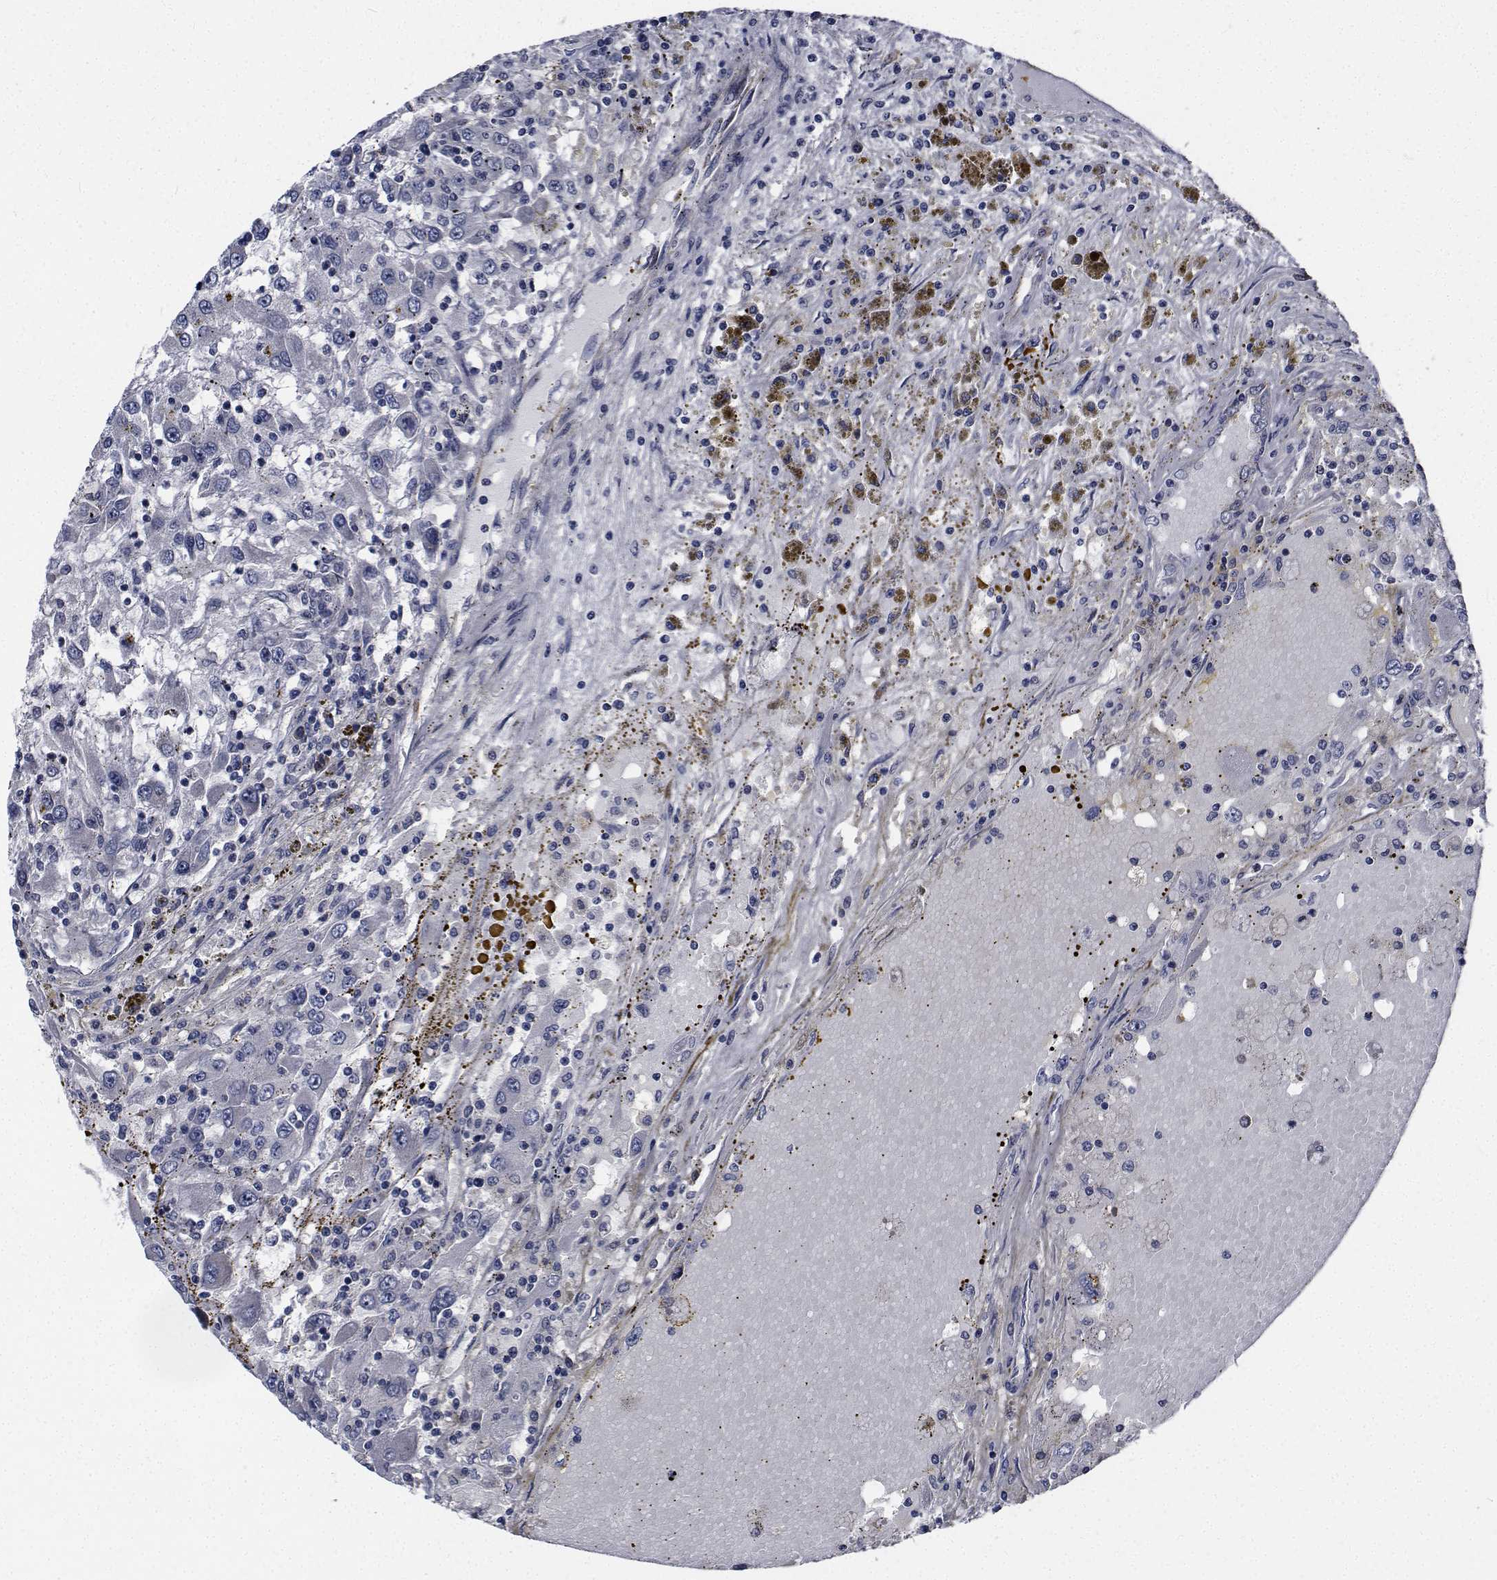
{"staining": {"intensity": "negative", "quantity": "none", "location": "none"}, "tissue": "renal cancer", "cell_type": "Tumor cells", "image_type": "cancer", "snomed": [{"axis": "morphology", "description": "Adenocarcinoma, NOS"}, {"axis": "topography", "description": "Kidney"}], "caption": "IHC micrograph of neoplastic tissue: renal cancer stained with DAB (3,3'-diaminobenzidine) demonstrates no significant protein staining in tumor cells.", "gene": "TTBK1", "patient": {"sex": "female", "age": 67}}